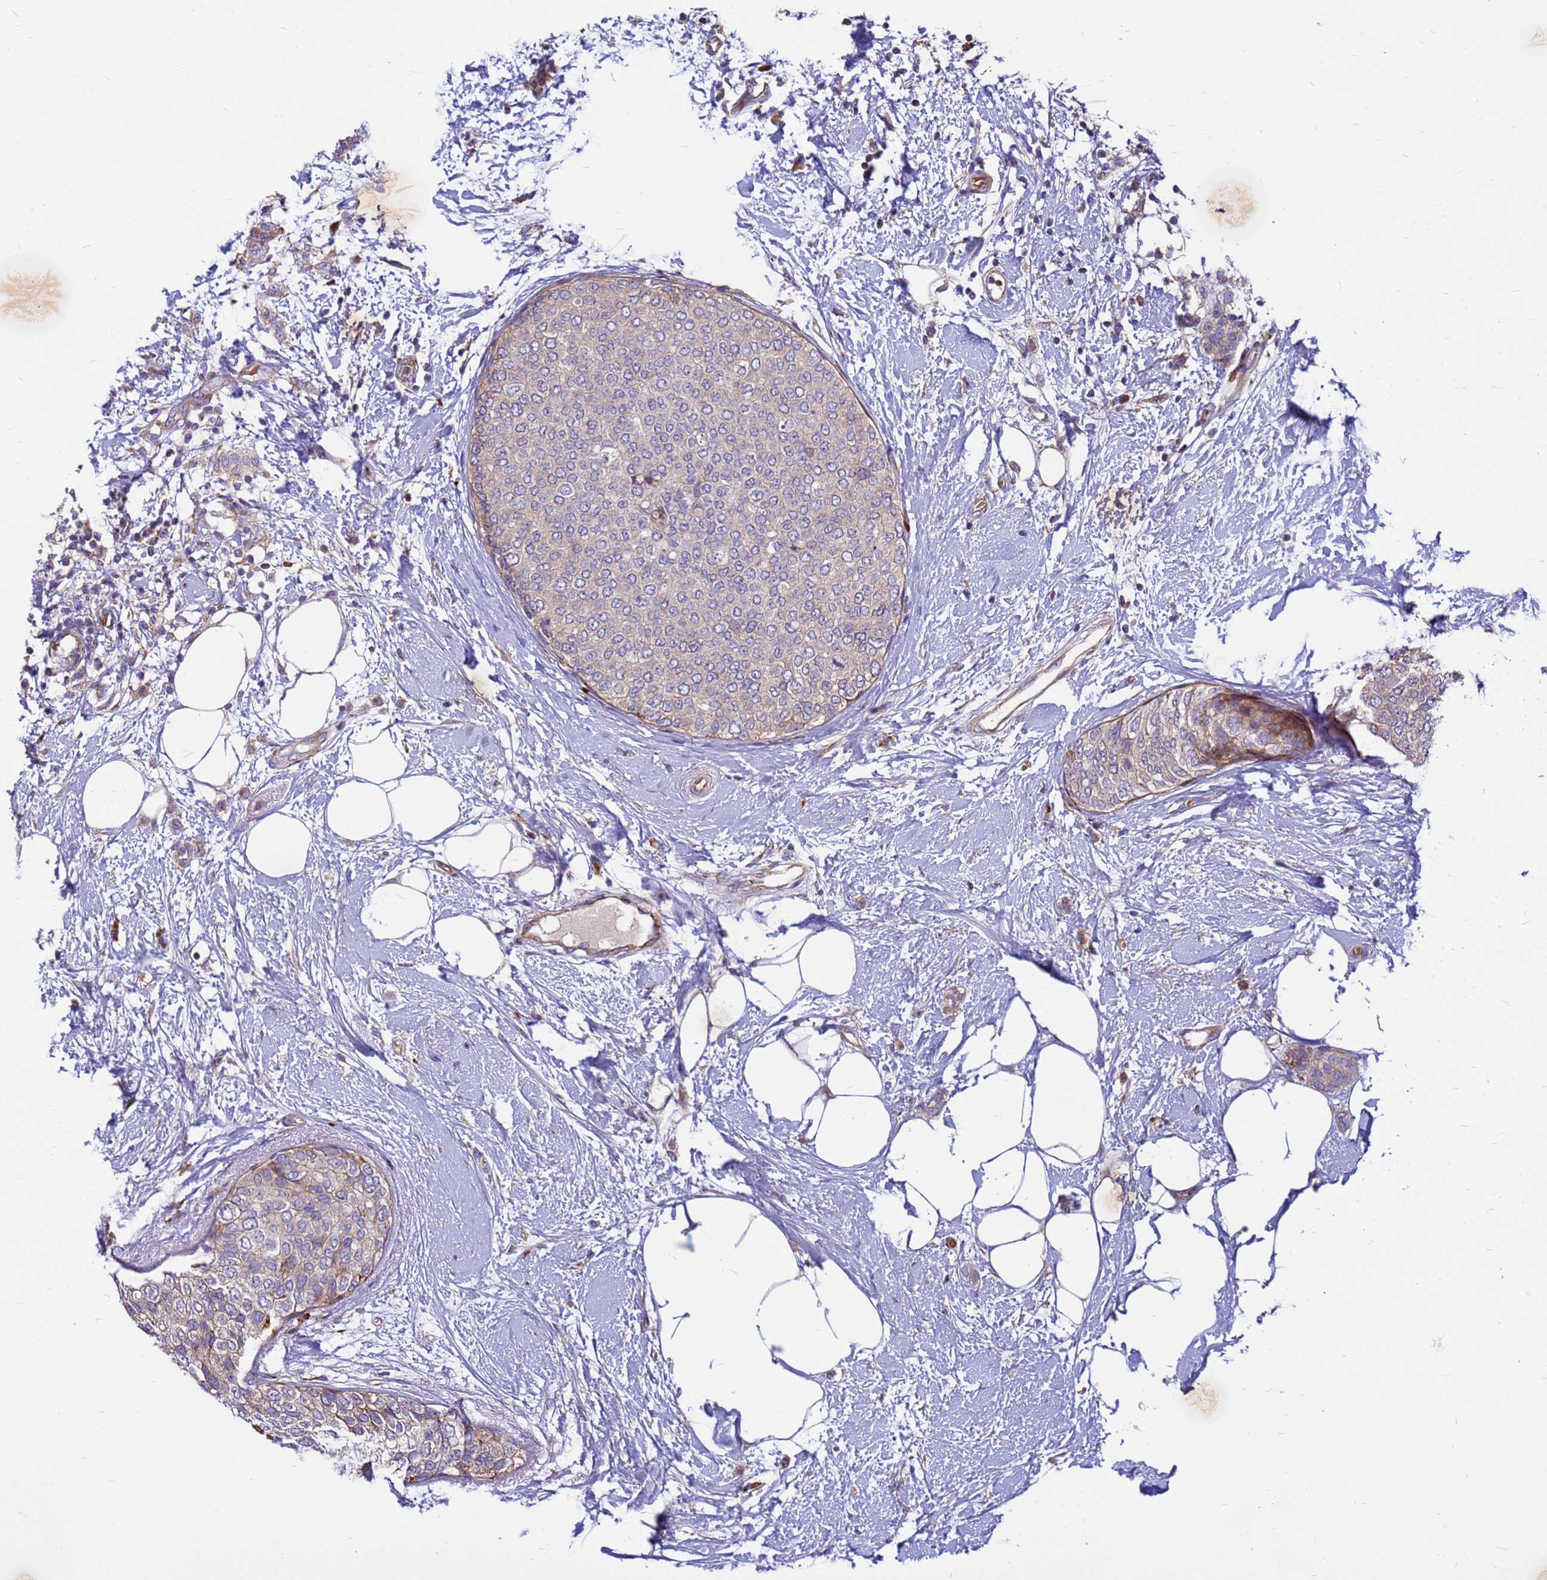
{"staining": {"intensity": "weak", "quantity": "25%-75%", "location": "cytoplasmic/membranous"}, "tissue": "breast cancer", "cell_type": "Tumor cells", "image_type": "cancer", "snomed": [{"axis": "morphology", "description": "Duct carcinoma"}, {"axis": "topography", "description": "Breast"}], "caption": "Human breast cancer stained with a brown dye shows weak cytoplasmic/membranous positive staining in approximately 25%-75% of tumor cells.", "gene": "ZNF669", "patient": {"sex": "female", "age": 72}}